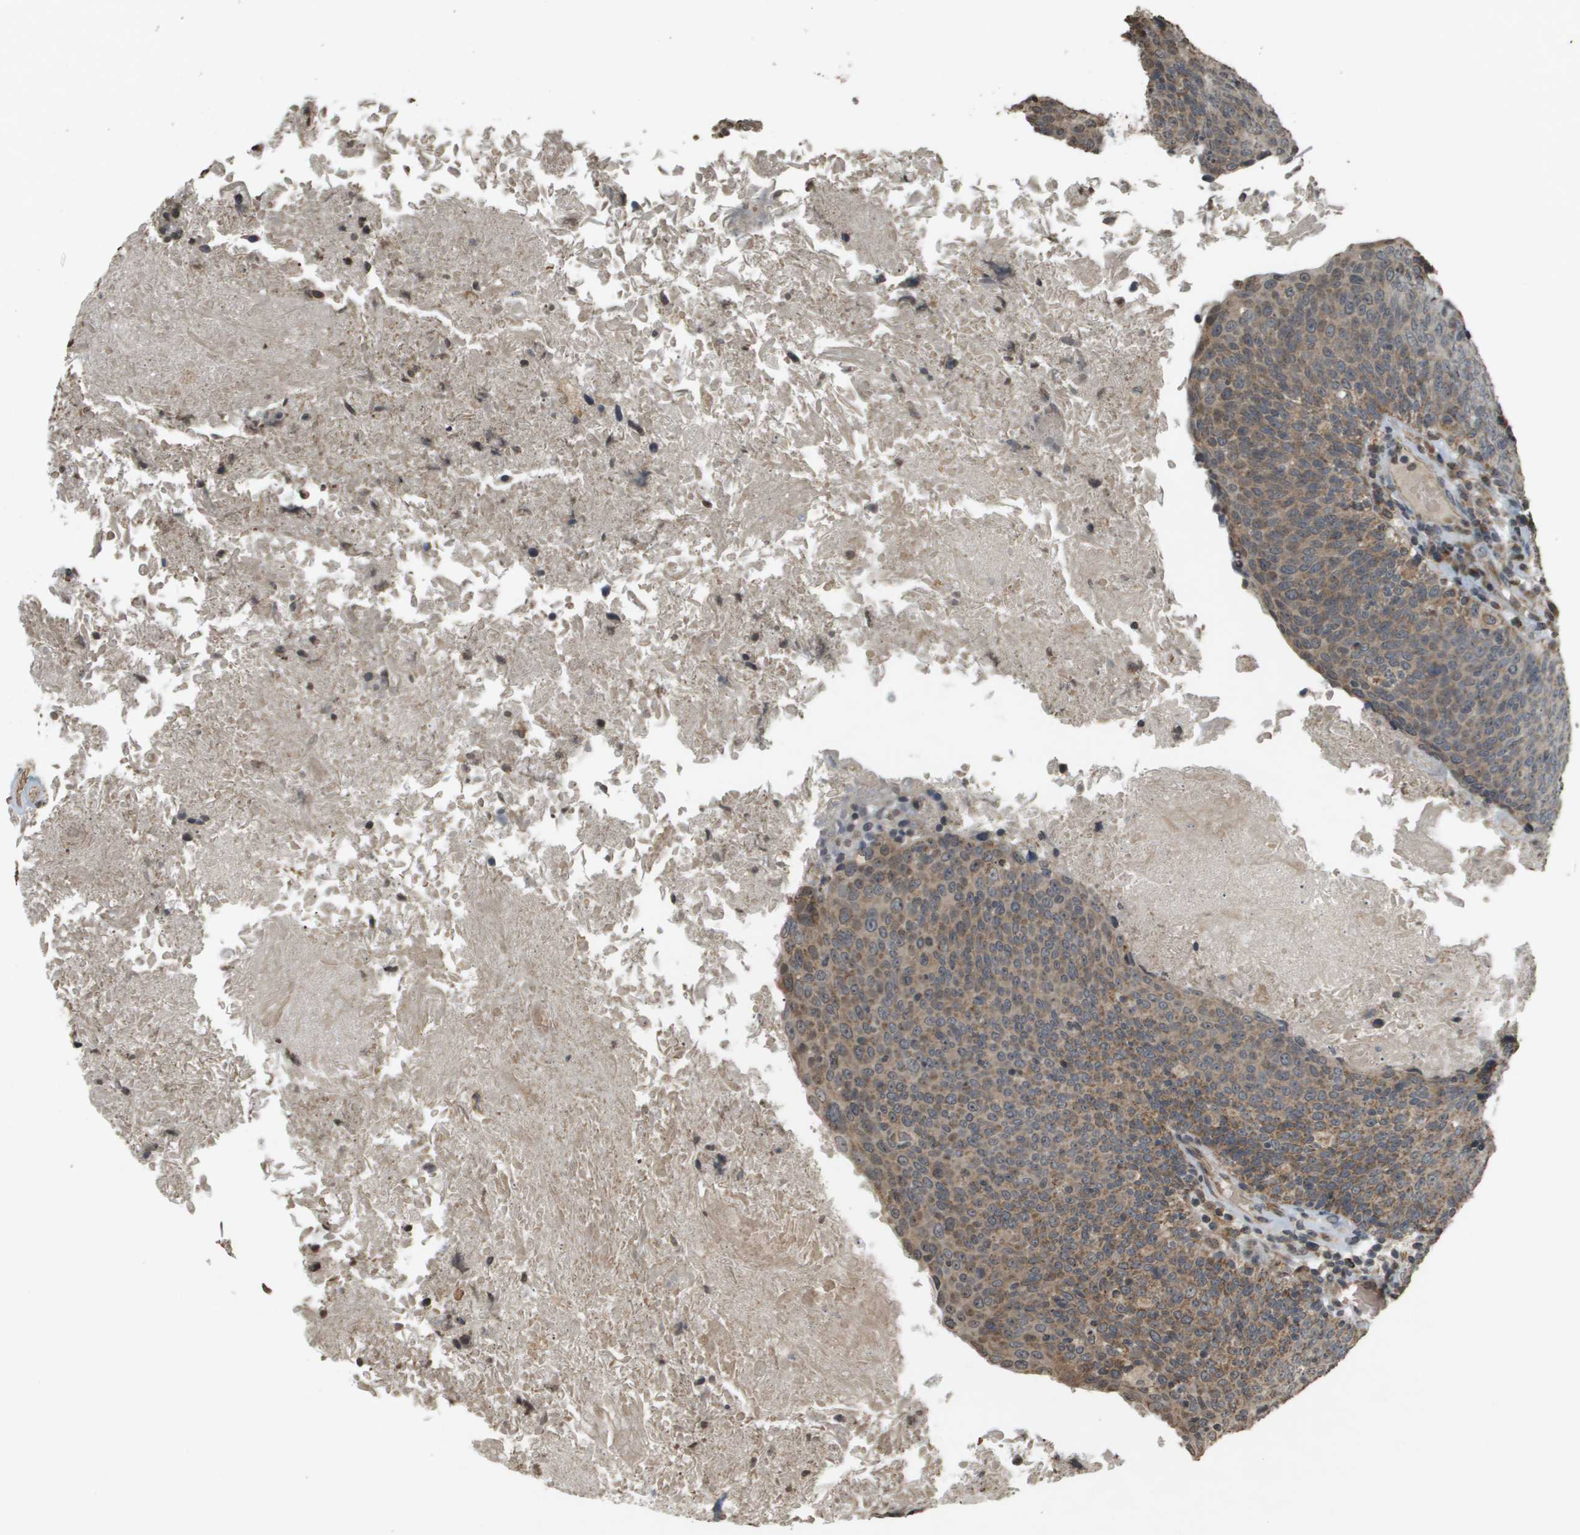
{"staining": {"intensity": "moderate", "quantity": ">75%", "location": "cytoplasmic/membranous"}, "tissue": "head and neck cancer", "cell_type": "Tumor cells", "image_type": "cancer", "snomed": [{"axis": "morphology", "description": "Squamous cell carcinoma, NOS"}, {"axis": "morphology", "description": "Squamous cell carcinoma, metastatic, NOS"}, {"axis": "topography", "description": "Lymph node"}, {"axis": "topography", "description": "Head-Neck"}], "caption": "A histopathology image of head and neck cancer stained for a protein exhibits moderate cytoplasmic/membranous brown staining in tumor cells.", "gene": "RAB21", "patient": {"sex": "male", "age": 62}}